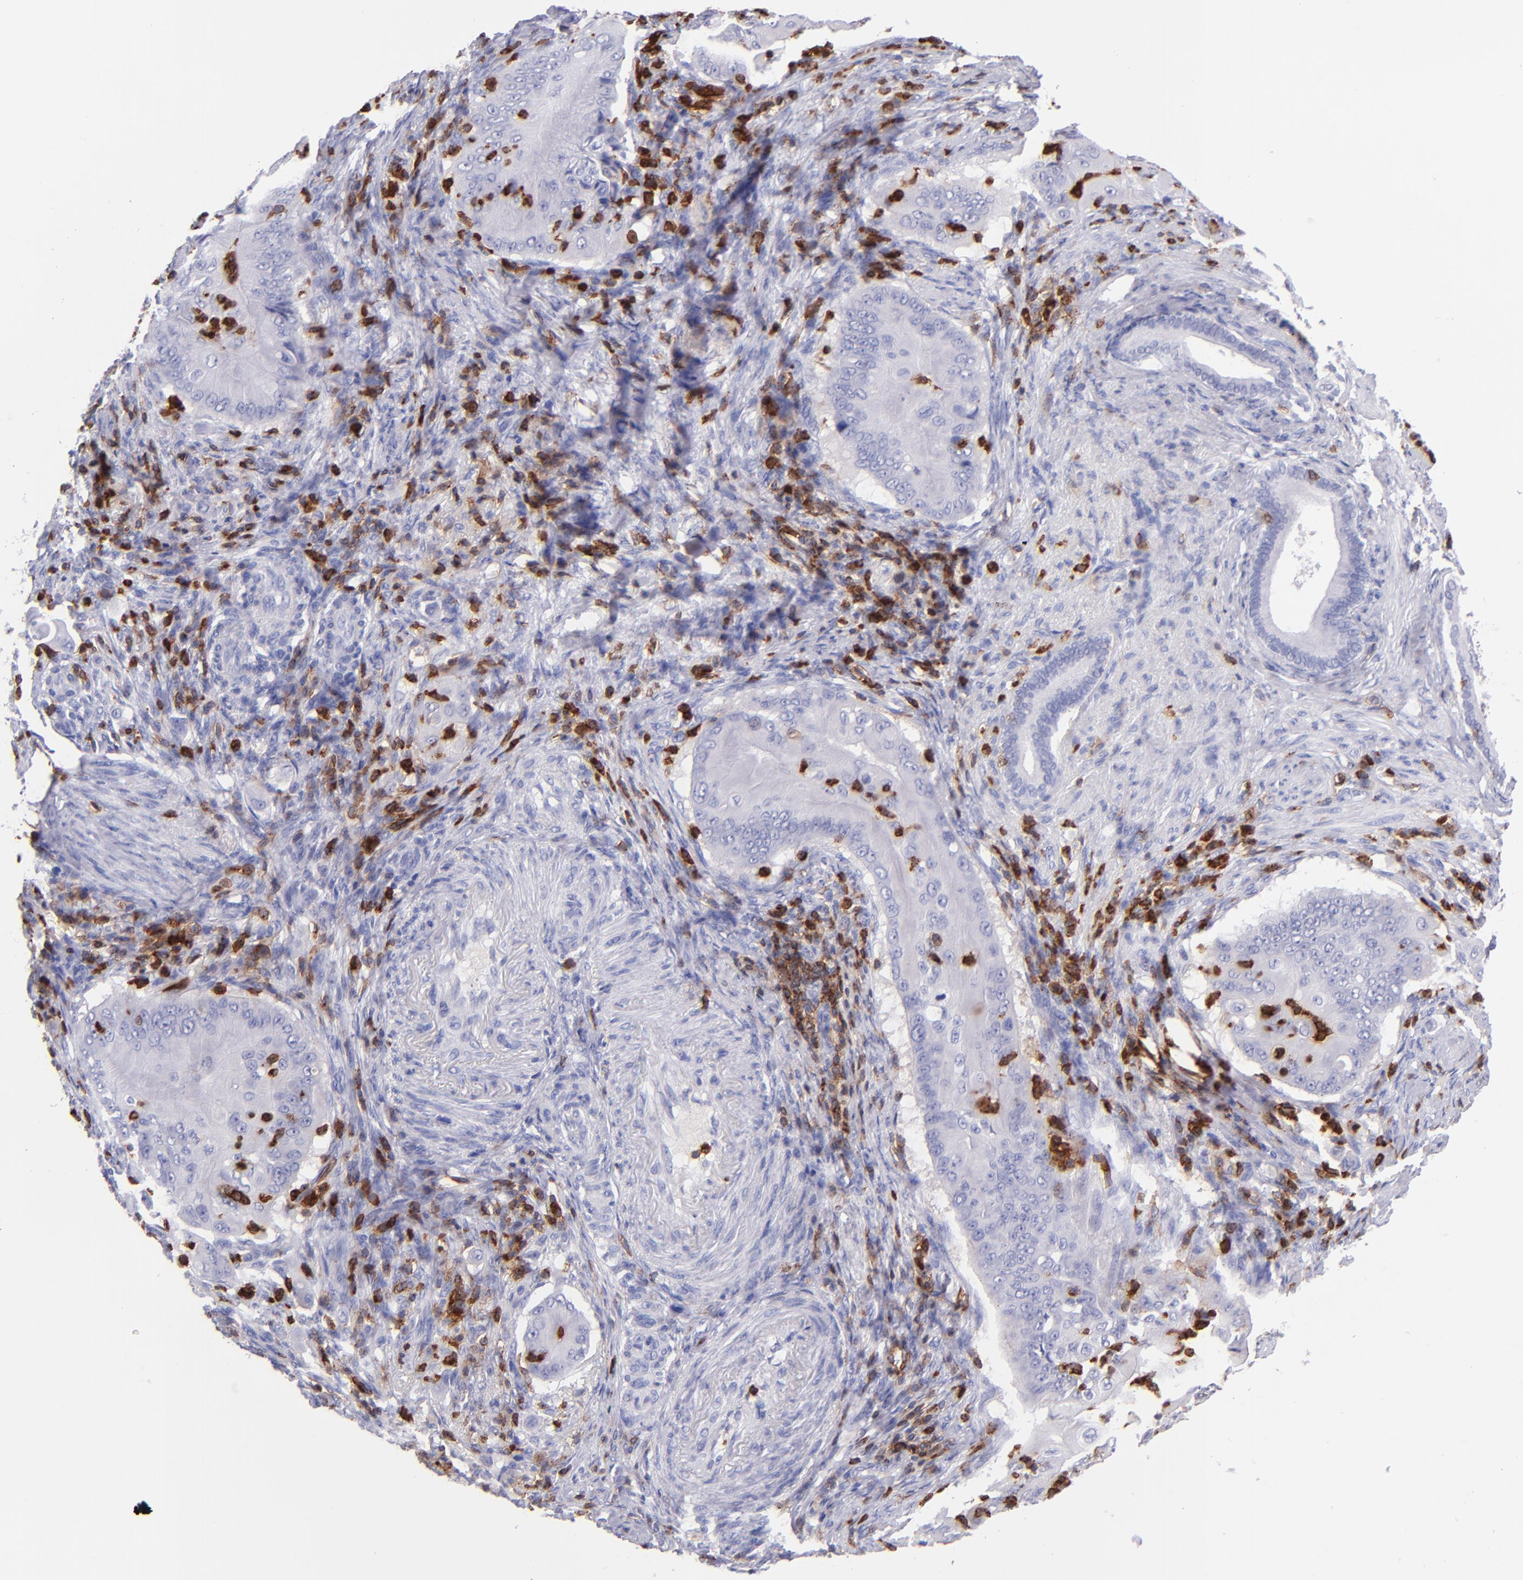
{"staining": {"intensity": "negative", "quantity": "none", "location": "none"}, "tissue": "pancreatic cancer", "cell_type": "Tumor cells", "image_type": "cancer", "snomed": [{"axis": "morphology", "description": "Adenocarcinoma, NOS"}, {"axis": "topography", "description": "Pancreas"}], "caption": "Image shows no protein positivity in tumor cells of adenocarcinoma (pancreatic) tissue.", "gene": "ICAM3", "patient": {"sex": "male", "age": 62}}